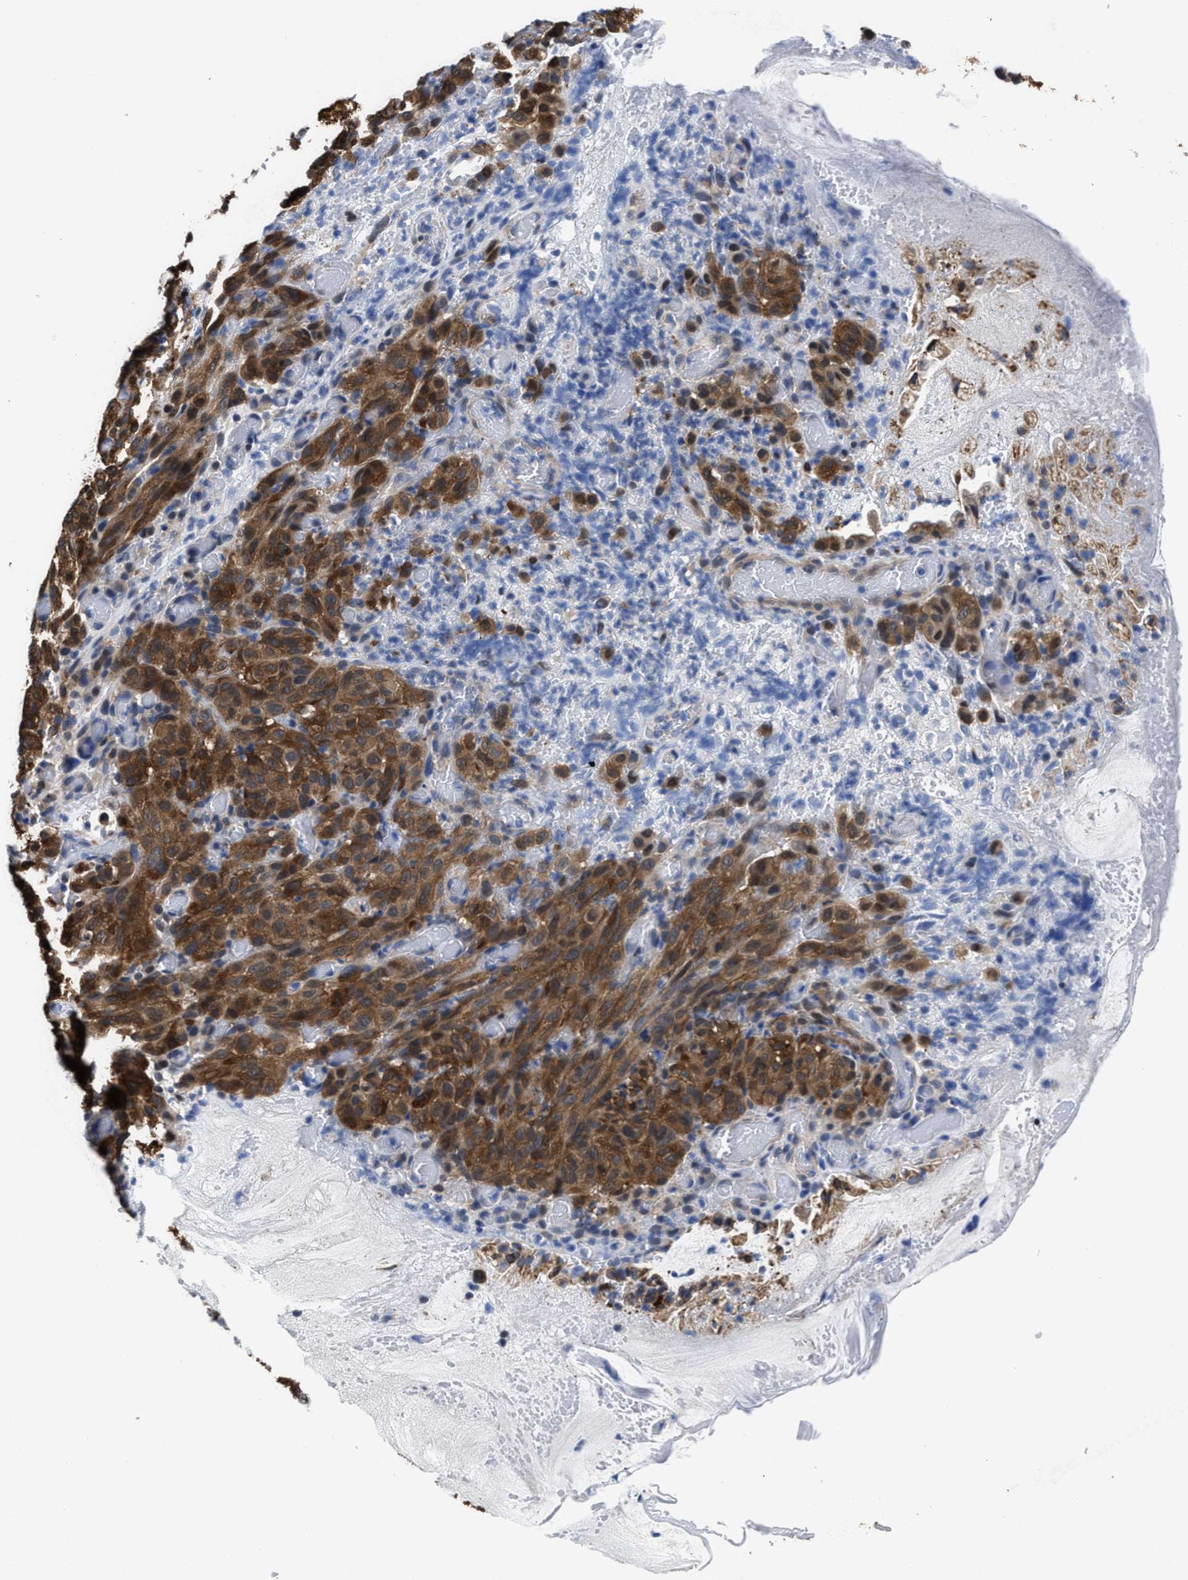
{"staining": {"intensity": "strong", "quantity": "25%-75%", "location": "cytoplasmic/membranous"}, "tissue": "melanoma", "cell_type": "Tumor cells", "image_type": "cancer", "snomed": [{"axis": "morphology", "description": "Malignant melanoma, NOS"}, {"axis": "topography", "description": "Rectum"}], "caption": "Tumor cells exhibit strong cytoplasmic/membranous expression in approximately 25%-75% of cells in malignant melanoma.", "gene": "KIF12", "patient": {"sex": "female", "age": 81}}